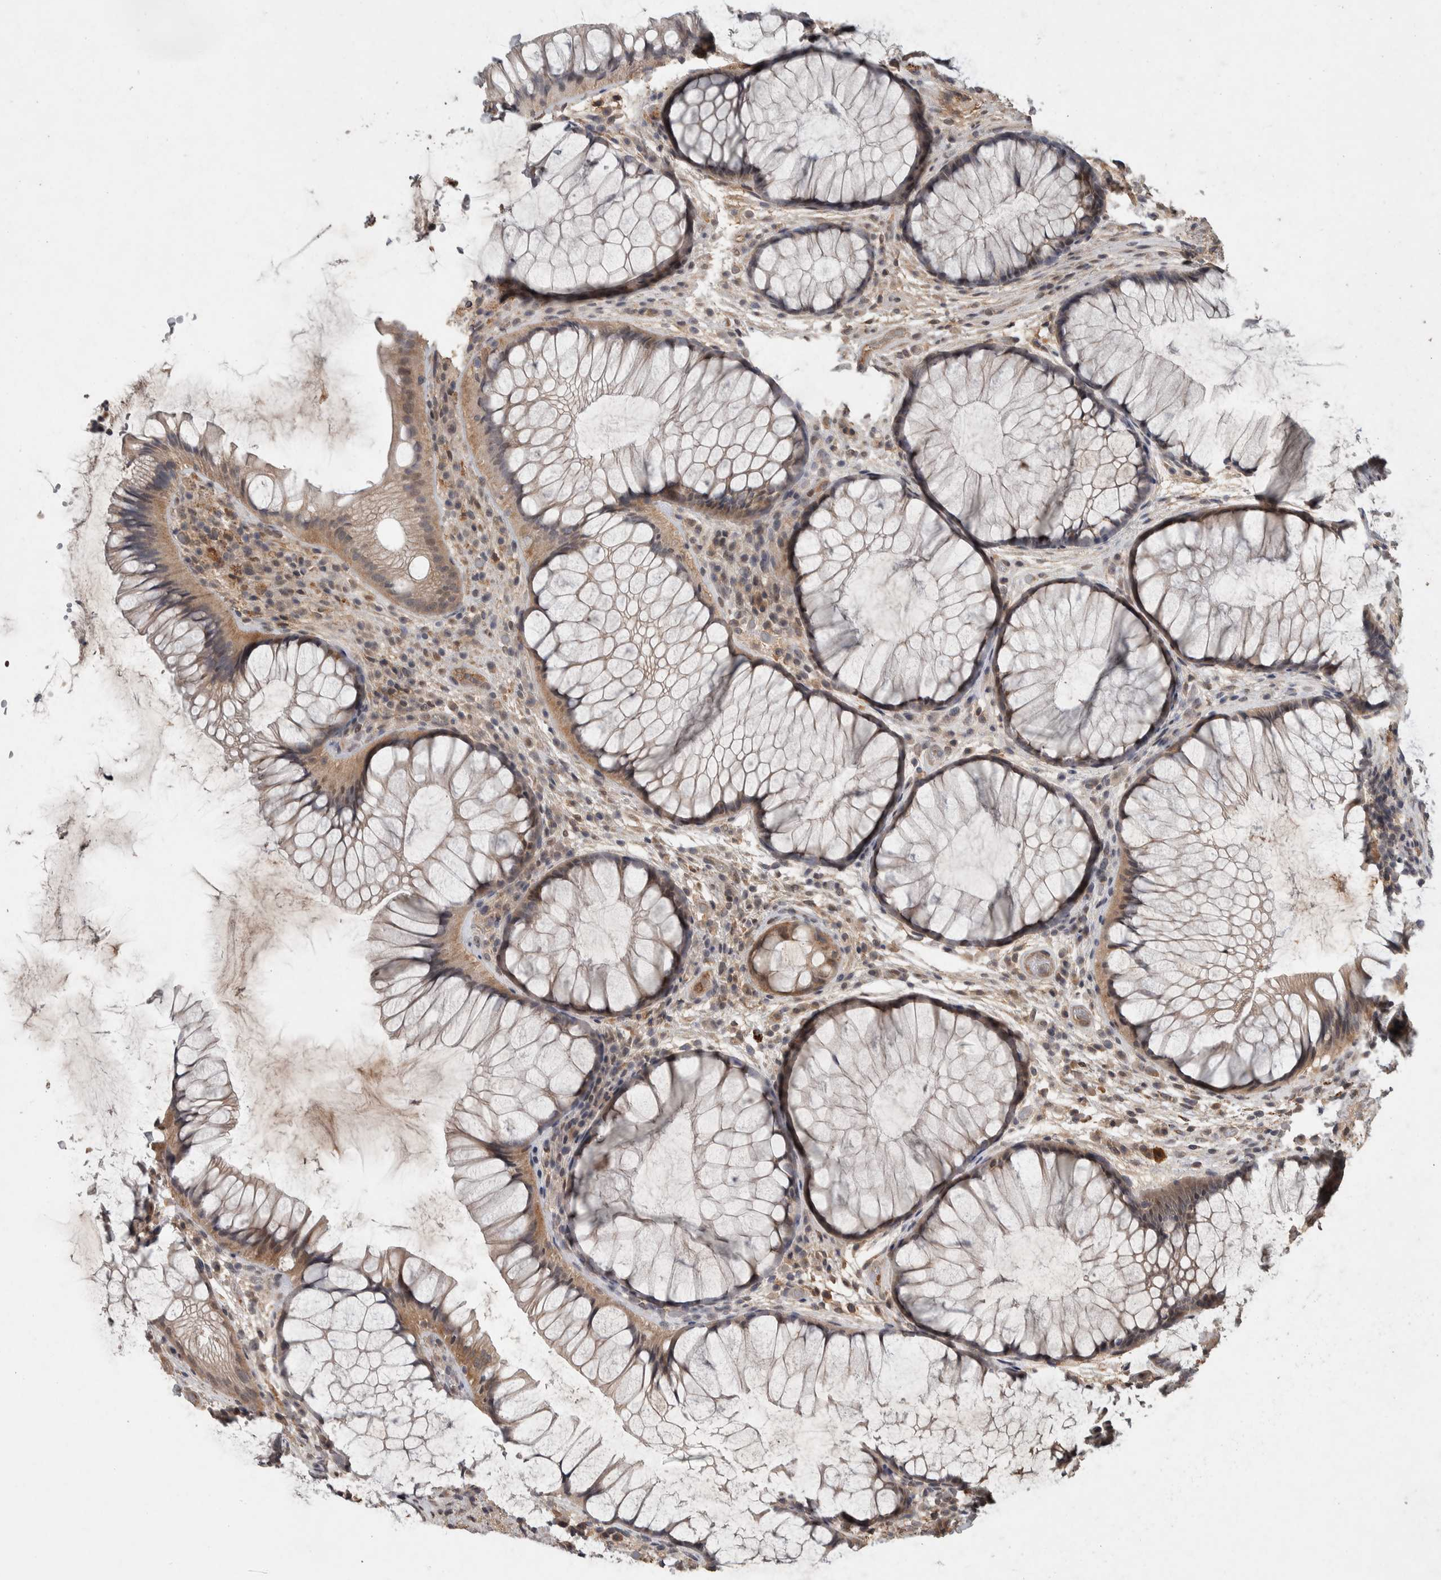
{"staining": {"intensity": "weak", "quantity": "25%-75%", "location": "cytoplasmic/membranous"}, "tissue": "rectum", "cell_type": "Glandular cells", "image_type": "normal", "snomed": [{"axis": "morphology", "description": "Normal tissue, NOS"}, {"axis": "topography", "description": "Rectum"}], "caption": "Immunohistochemistry histopathology image of unremarkable rectum: human rectum stained using immunohistochemistry (IHC) displays low levels of weak protein expression localized specifically in the cytoplasmic/membranous of glandular cells, appearing as a cytoplasmic/membranous brown color.", "gene": "CHRM3", "patient": {"sex": "male", "age": 51}}